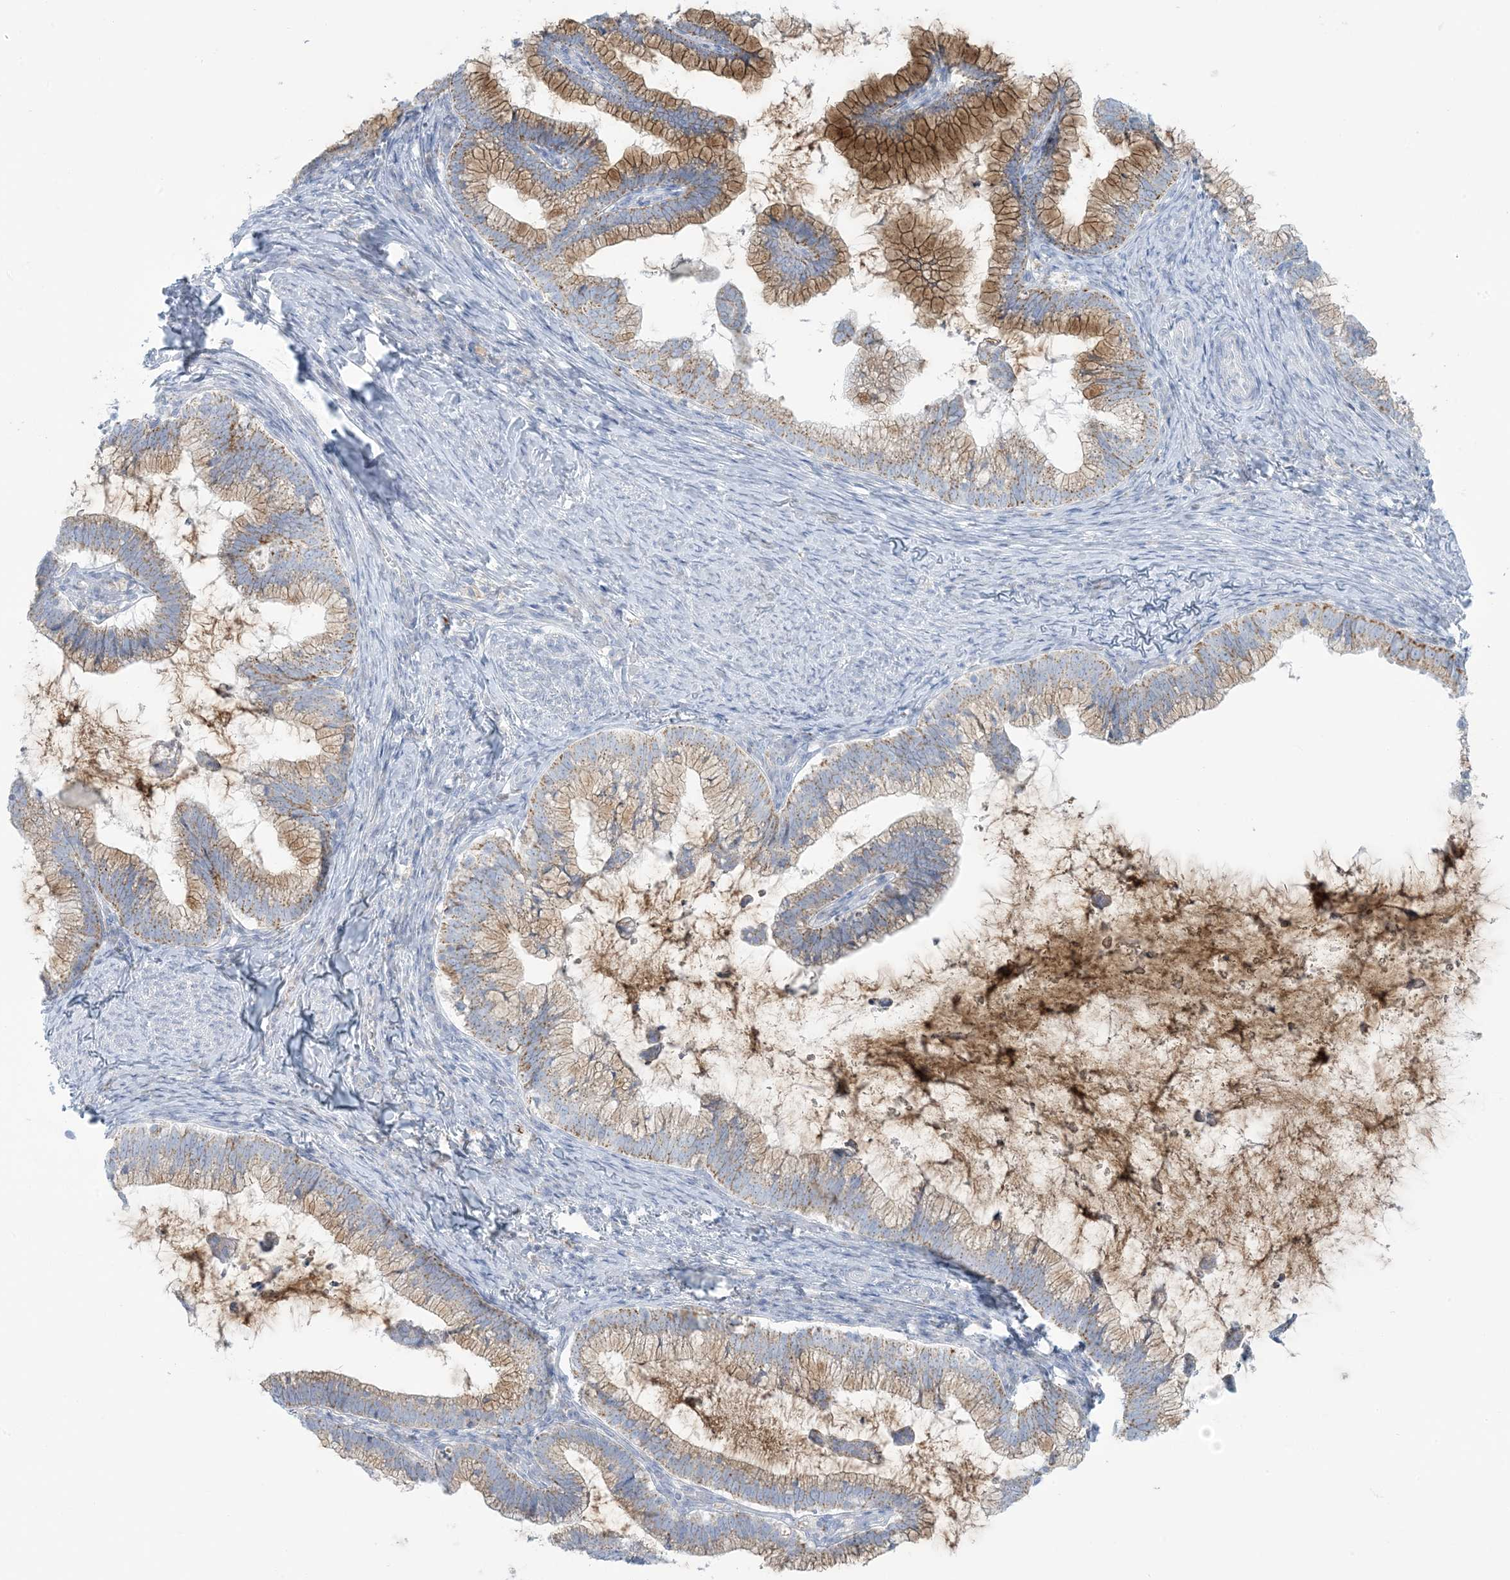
{"staining": {"intensity": "moderate", "quantity": ">75%", "location": "cytoplasmic/membranous"}, "tissue": "cervical cancer", "cell_type": "Tumor cells", "image_type": "cancer", "snomed": [{"axis": "morphology", "description": "Adenocarcinoma, NOS"}, {"axis": "topography", "description": "Cervix"}], "caption": "An image showing moderate cytoplasmic/membranous staining in approximately >75% of tumor cells in cervical adenocarcinoma, as visualized by brown immunohistochemical staining.", "gene": "ZDHHC4", "patient": {"sex": "female", "age": 36}}